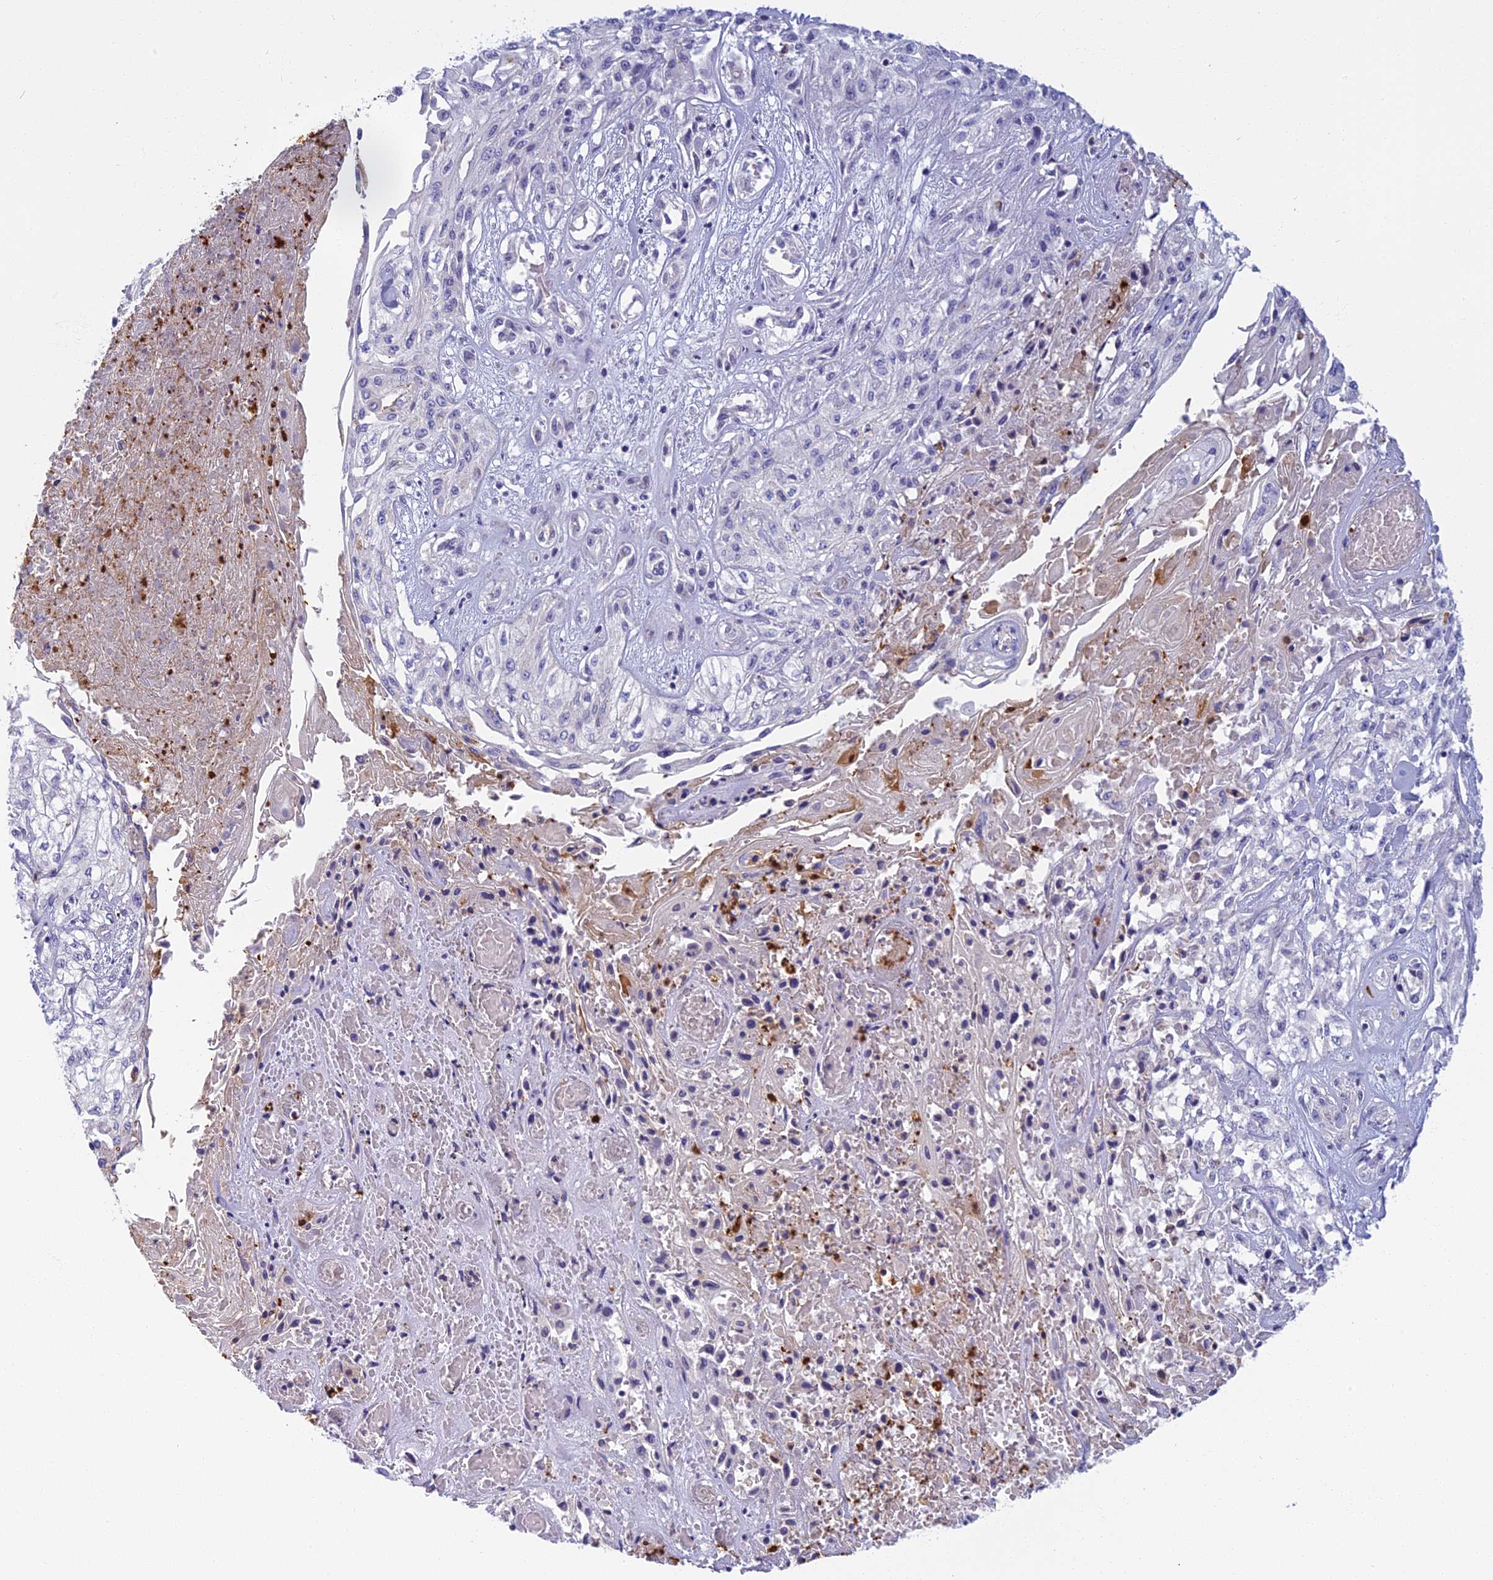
{"staining": {"intensity": "negative", "quantity": "none", "location": "none"}, "tissue": "skin cancer", "cell_type": "Tumor cells", "image_type": "cancer", "snomed": [{"axis": "morphology", "description": "Squamous cell carcinoma, NOS"}, {"axis": "morphology", "description": "Squamous cell carcinoma, metastatic, NOS"}, {"axis": "topography", "description": "Skin"}, {"axis": "topography", "description": "Lymph node"}], "caption": "The immunohistochemistry photomicrograph has no significant positivity in tumor cells of skin squamous cell carcinoma tissue.", "gene": "SEMA7A", "patient": {"sex": "male", "age": 75}}